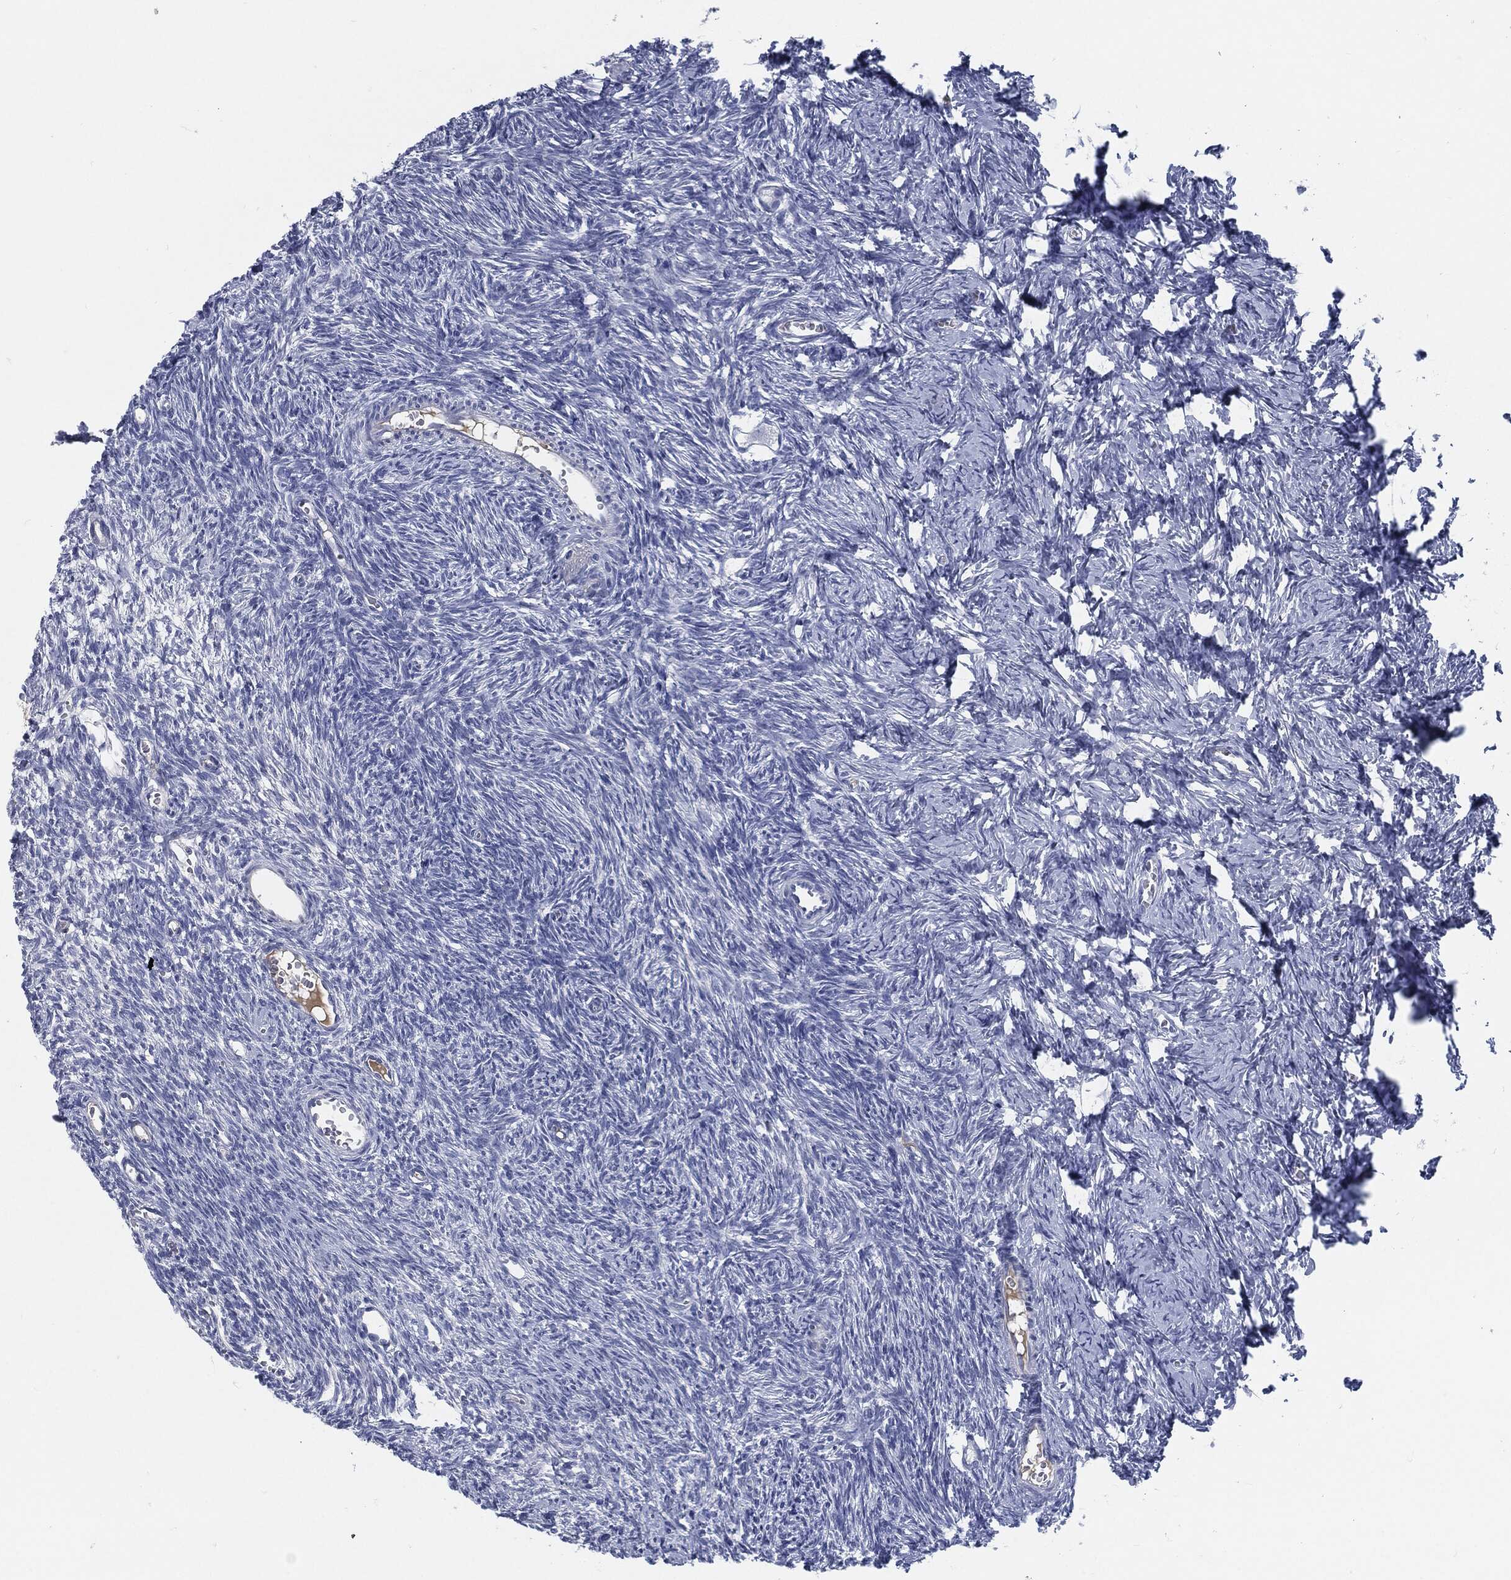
{"staining": {"intensity": "negative", "quantity": "none", "location": "none"}, "tissue": "ovary", "cell_type": "Follicle cells", "image_type": "normal", "snomed": [{"axis": "morphology", "description": "Normal tissue, NOS"}, {"axis": "topography", "description": "Ovary"}], "caption": "DAB (3,3'-diaminobenzidine) immunohistochemical staining of benign human ovary exhibits no significant staining in follicle cells. (Brightfield microscopy of DAB IHC at high magnification).", "gene": "MST1", "patient": {"sex": "female", "age": 27}}